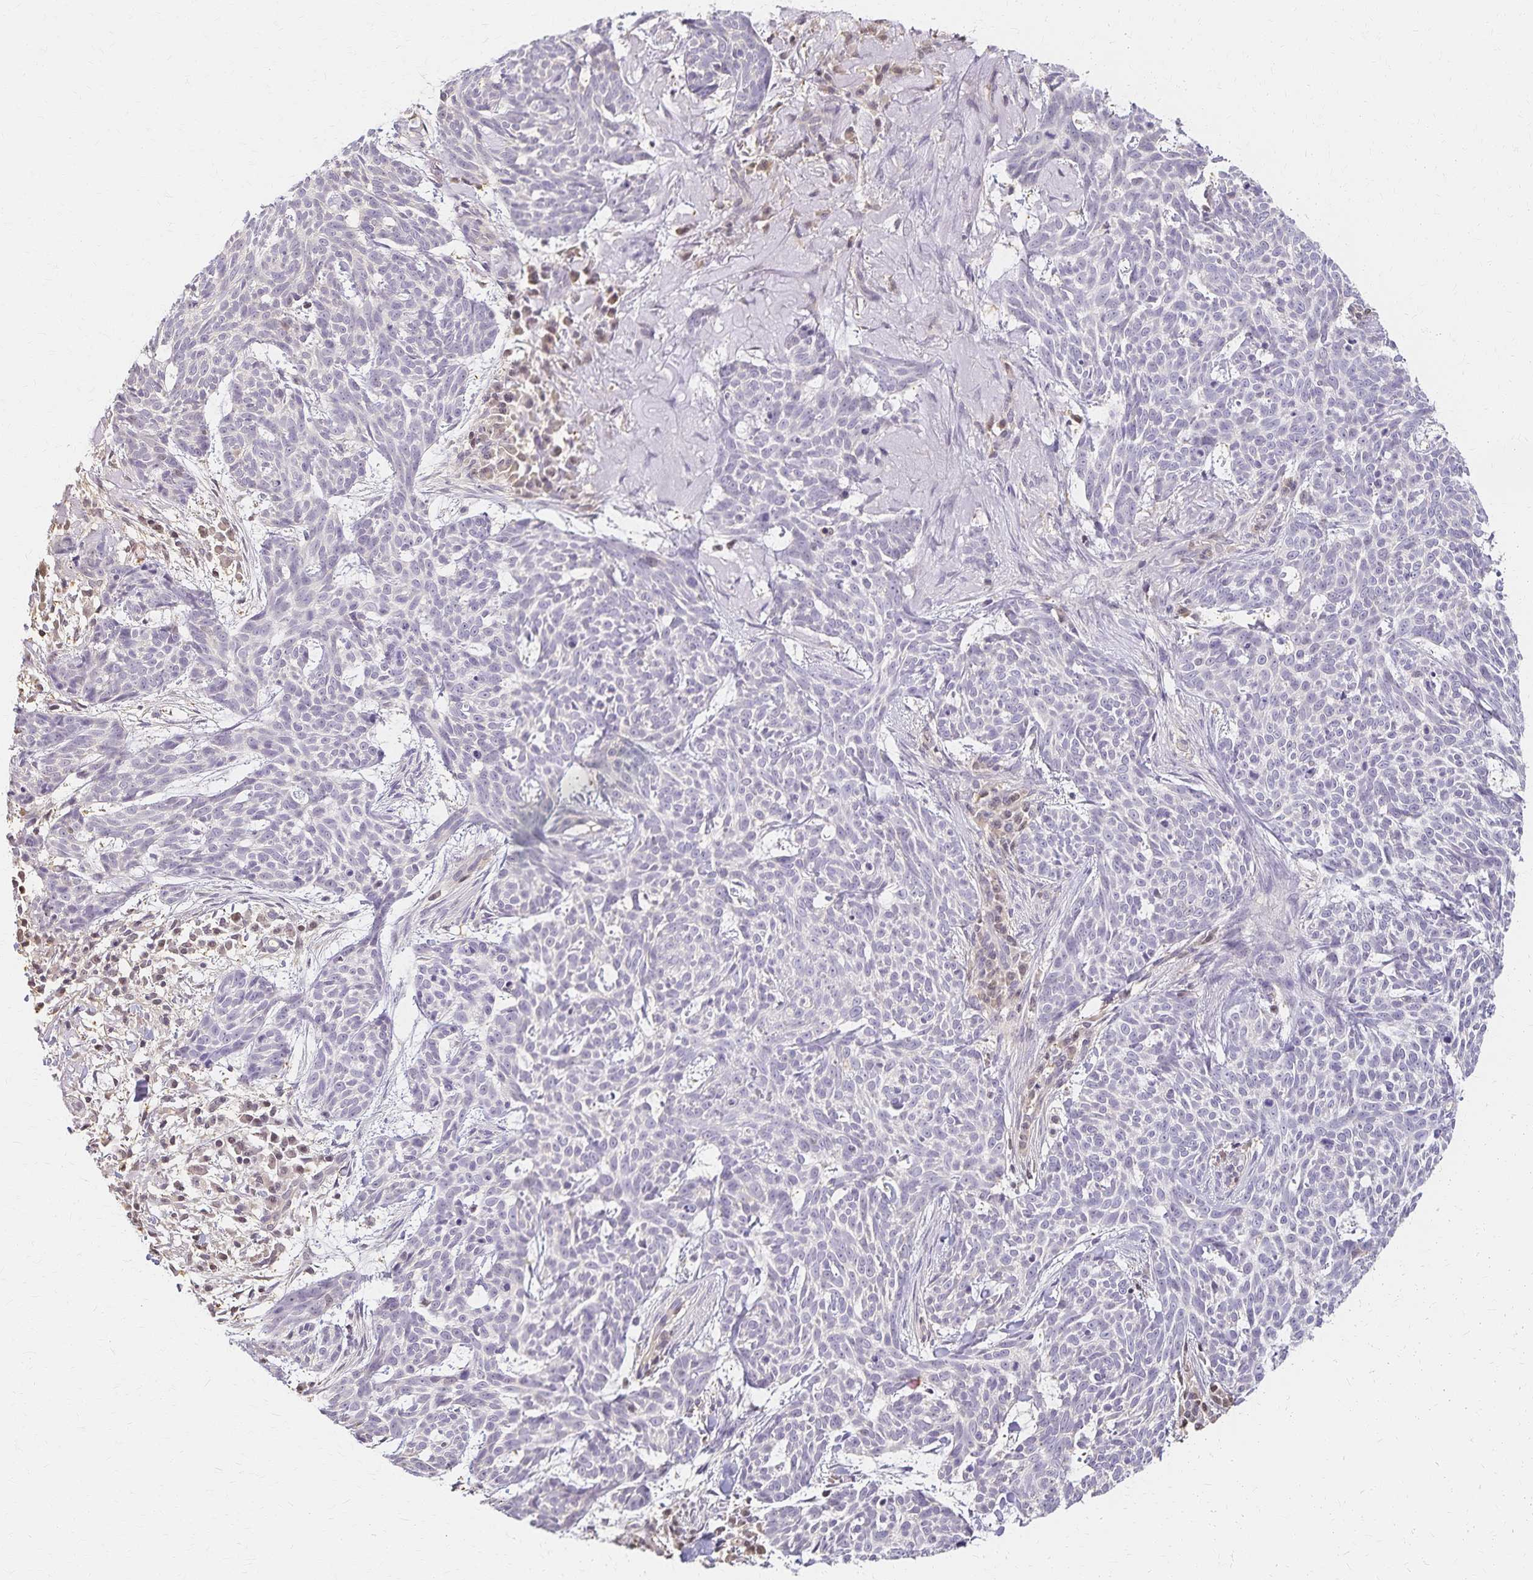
{"staining": {"intensity": "negative", "quantity": "none", "location": "none"}, "tissue": "skin cancer", "cell_type": "Tumor cells", "image_type": "cancer", "snomed": [{"axis": "morphology", "description": "Basal cell carcinoma"}, {"axis": "topography", "description": "Skin"}], "caption": "This is an immunohistochemistry (IHC) image of human basal cell carcinoma (skin). There is no expression in tumor cells.", "gene": "AZGP1", "patient": {"sex": "female", "age": 93}}